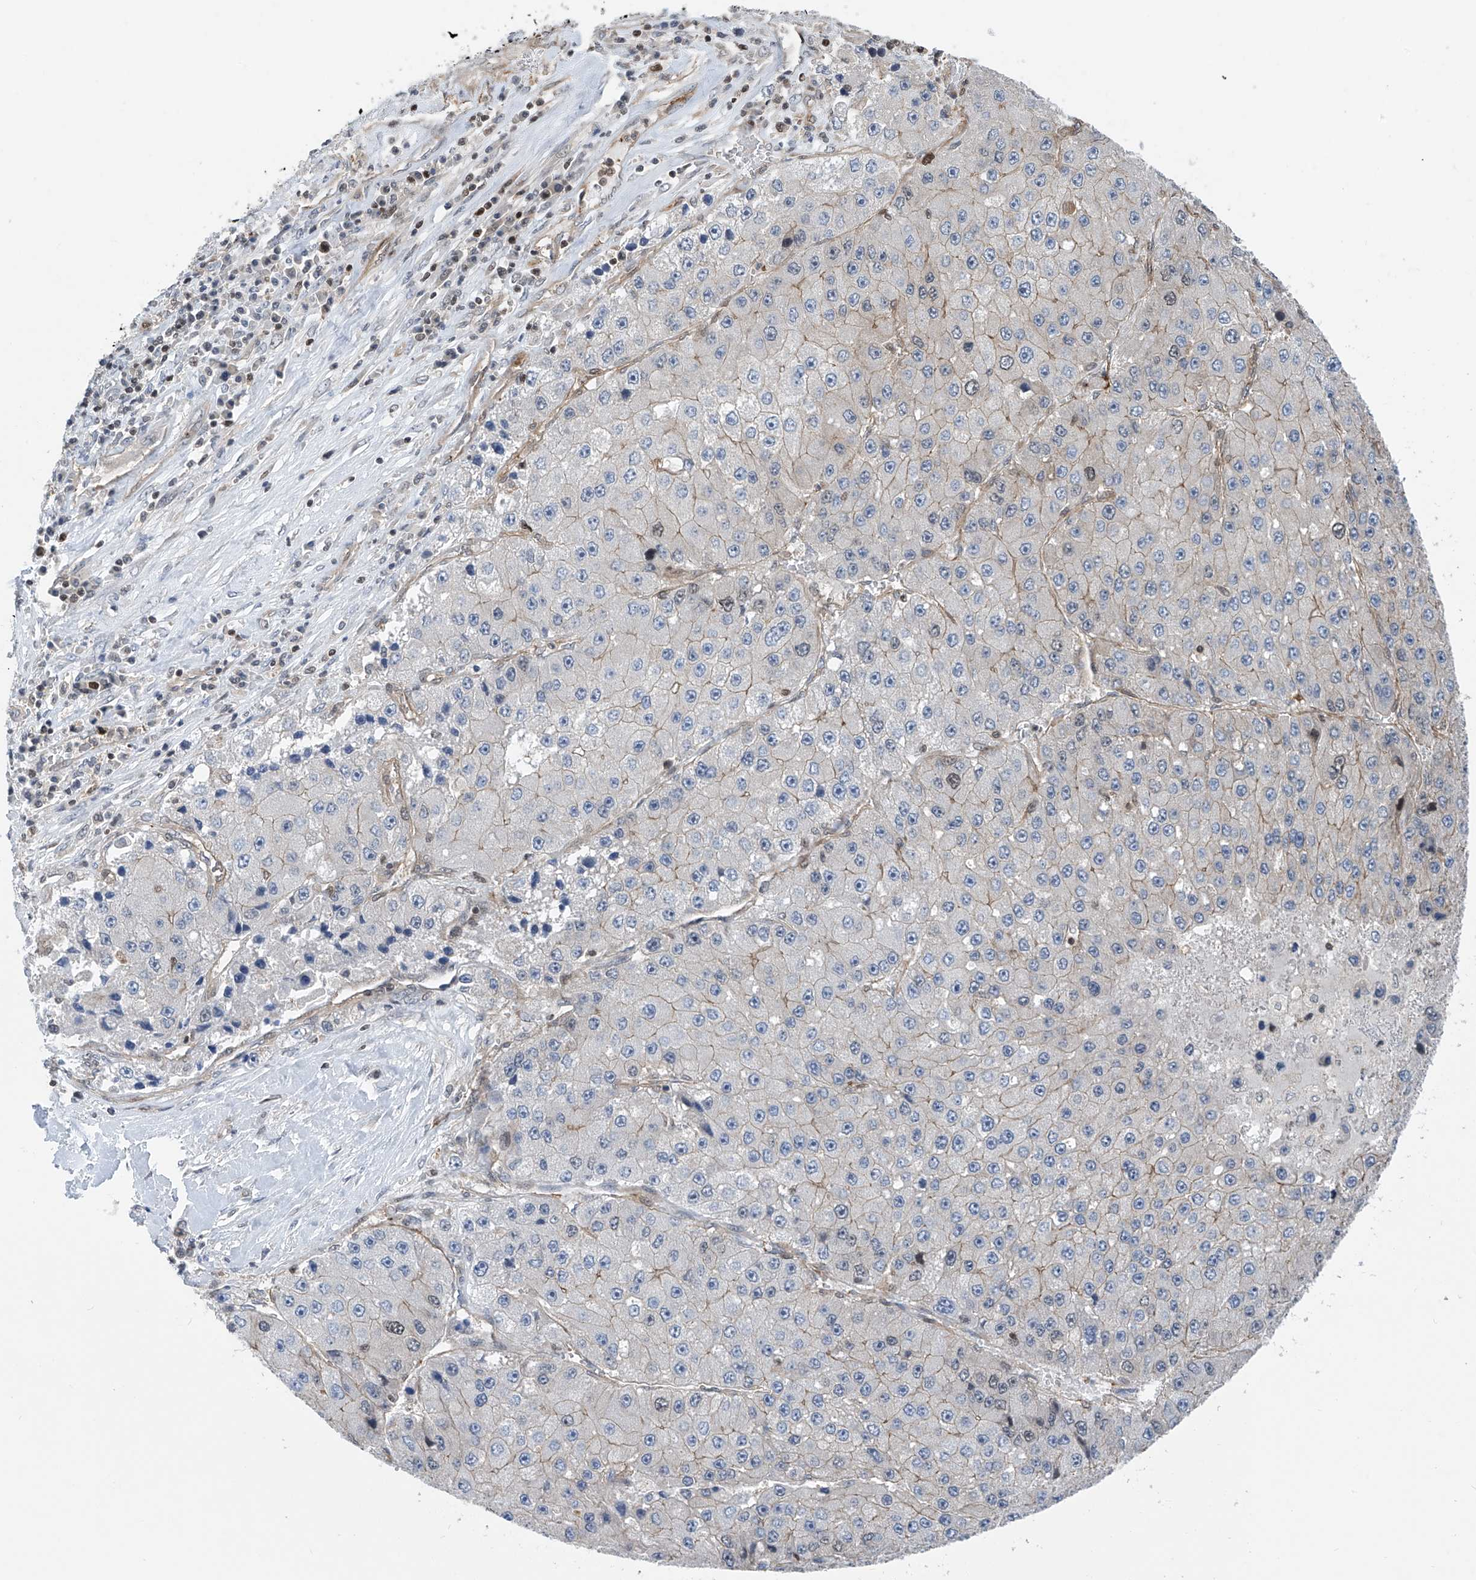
{"staining": {"intensity": "negative", "quantity": "none", "location": "none"}, "tissue": "liver cancer", "cell_type": "Tumor cells", "image_type": "cancer", "snomed": [{"axis": "morphology", "description": "Carcinoma, Hepatocellular, NOS"}, {"axis": "topography", "description": "Liver"}], "caption": "There is no significant expression in tumor cells of hepatocellular carcinoma (liver).", "gene": "DNAJC9", "patient": {"sex": "female", "age": 73}}